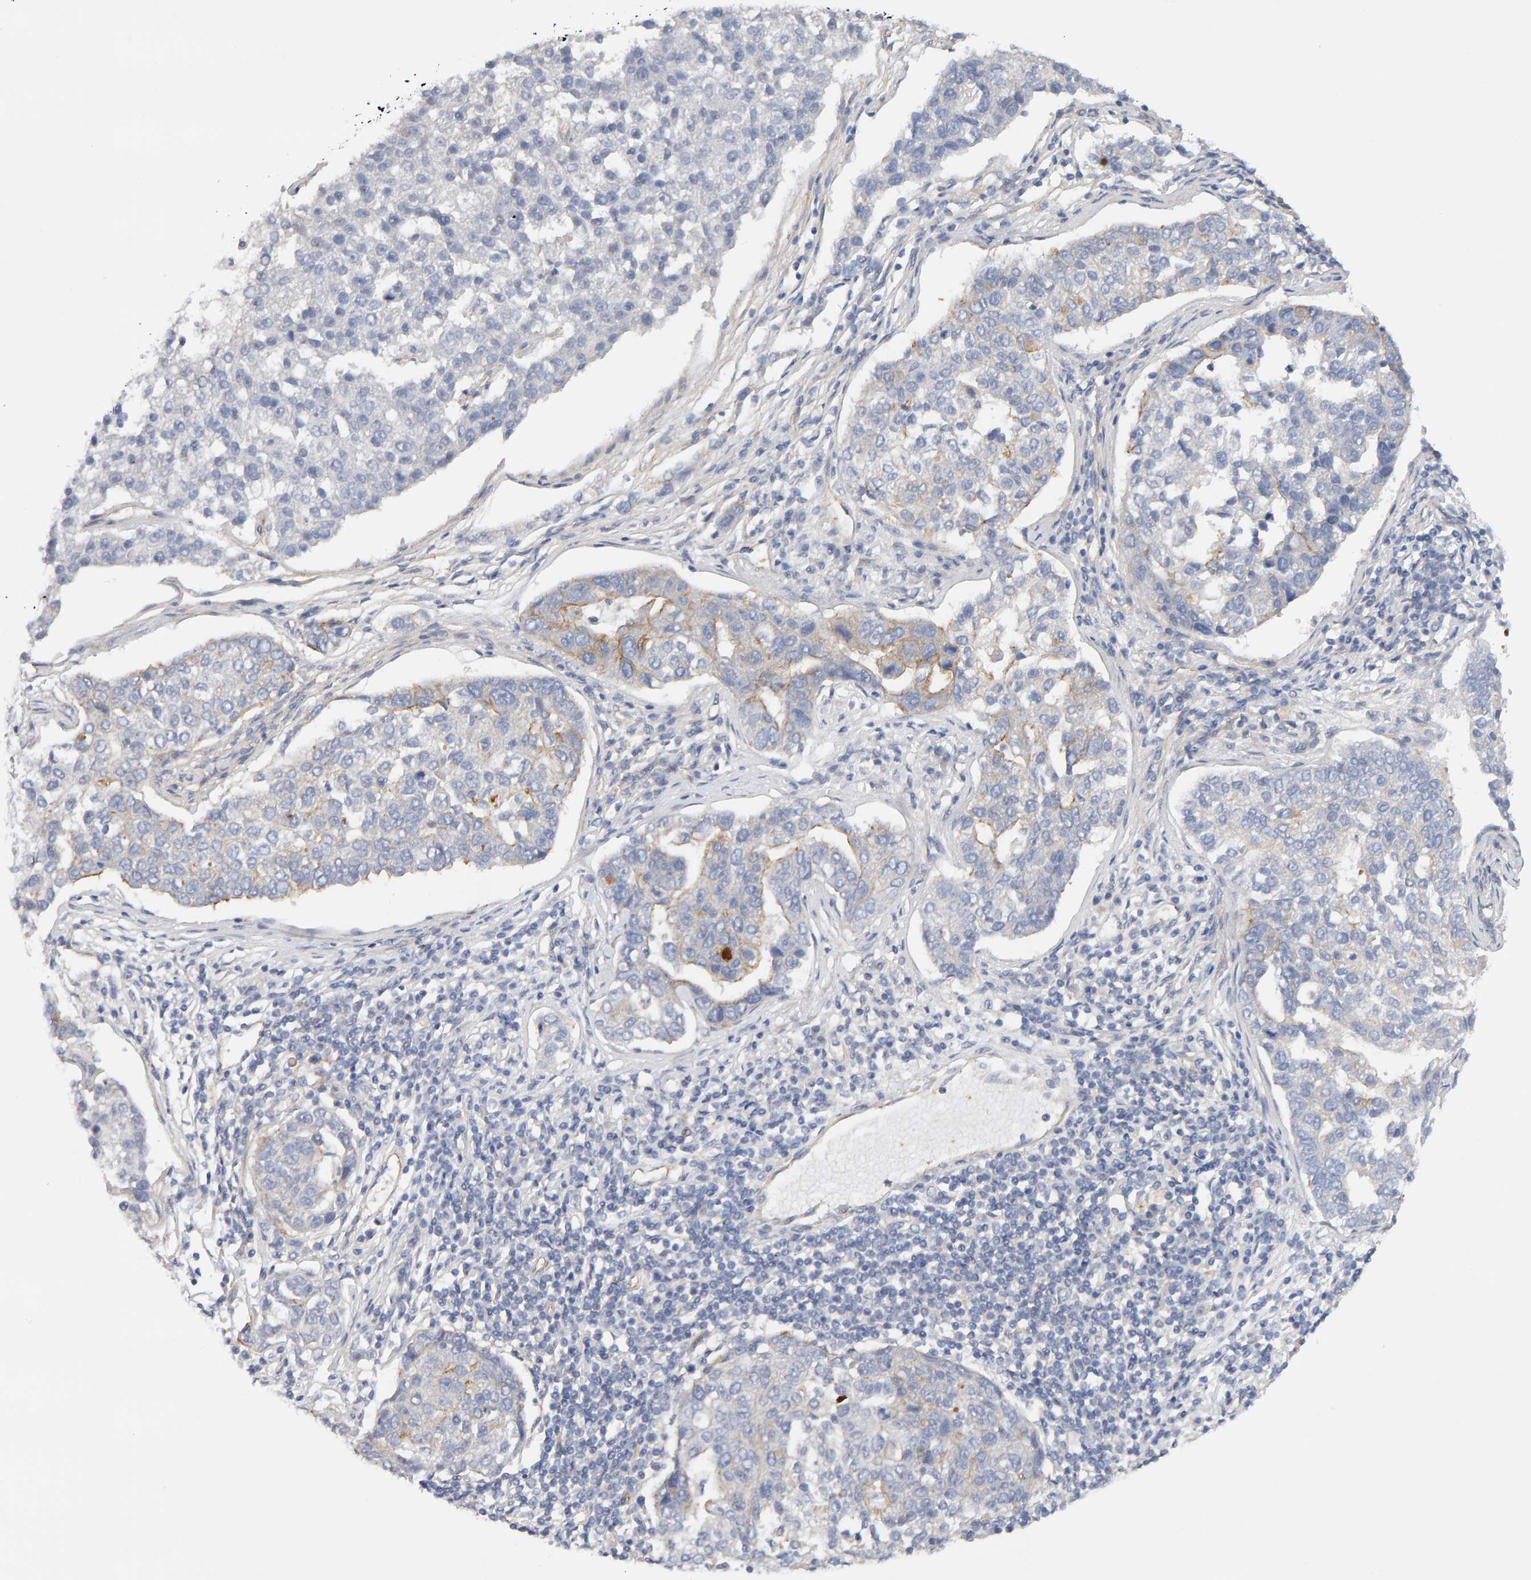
{"staining": {"intensity": "negative", "quantity": "none", "location": "none"}, "tissue": "pancreatic cancer", "cell_type": "Tumor cells", "image_type": "cancer", "snomed": [{"axis": "morphology", "description": "Adenocarcinoma, NOS"}, {"axis": "topography", "description": "Pancreas"}], "caption": "This is a photomicrograph of immunohistochemistry (IHC) staining of pancreatic cancer, which shows no expression in tumor cells. The staining was performed using DAB to visualize the protein expression in brown, while the nuclei were stained in blue with hematoxylin (Magnification: 20x).", "gene": "PPP1R16A", "patient": {"sex": "female", "age": 61}}